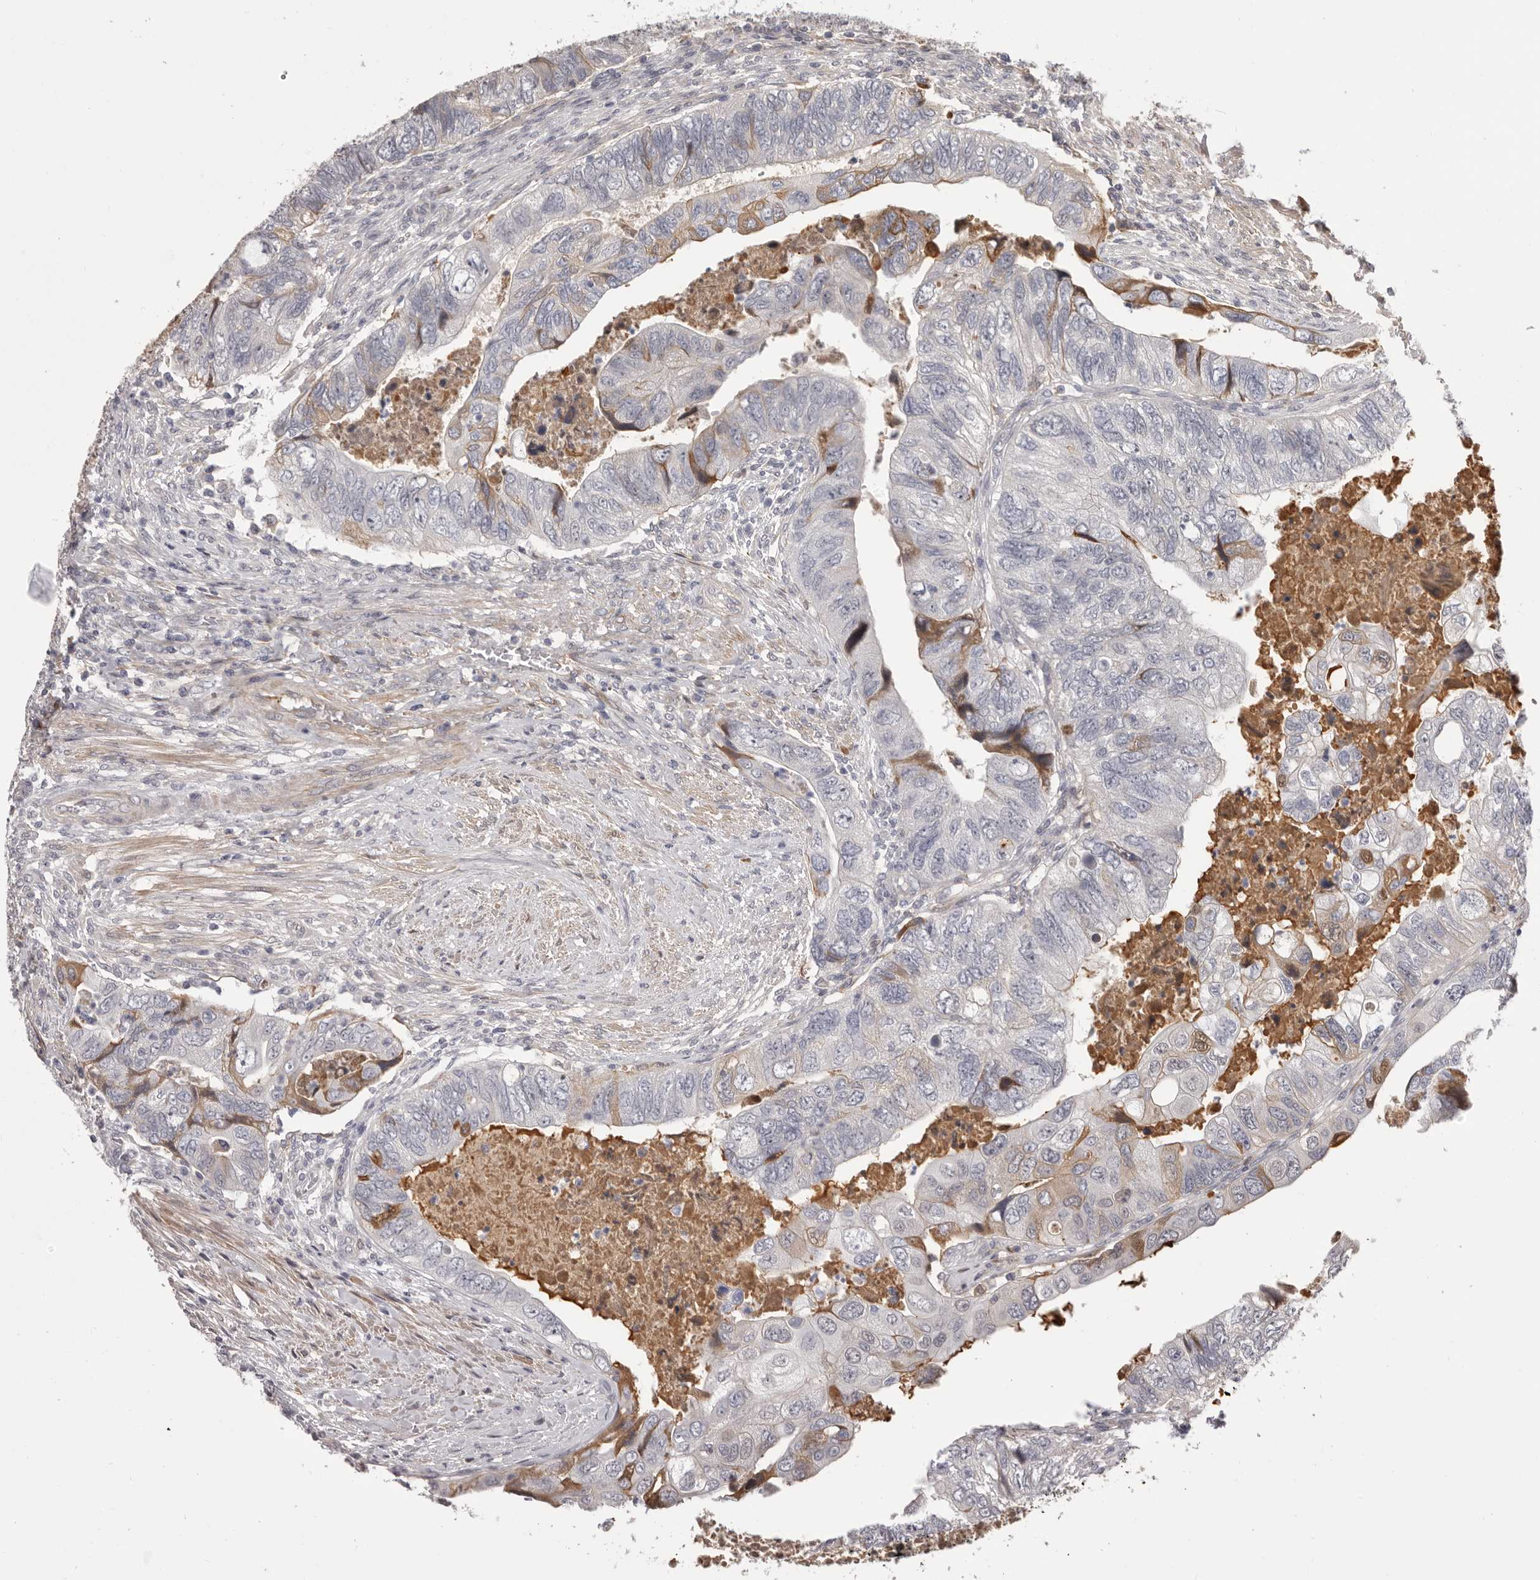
{"staining": {"intensity": "weak", "quantity": "<25%", "location": "cytoplasmic/membranous"}, "tissue": "colorectal cancer", "cell_type": "Tumor cells", "image_type": "cancer", "snomed": [{"axis": "morphology", "description": "Adenocarcinoma, NOS"}, {"axis": "topography", "description": "Rectum"}], "caption": "This is a image of immunohistochemistry staining of colorectal cancer (adenocarcinoma), which shows no expression in tumor cells.", "gene": "OTUD3", "patient": {"sex": "male", "age": 63}}